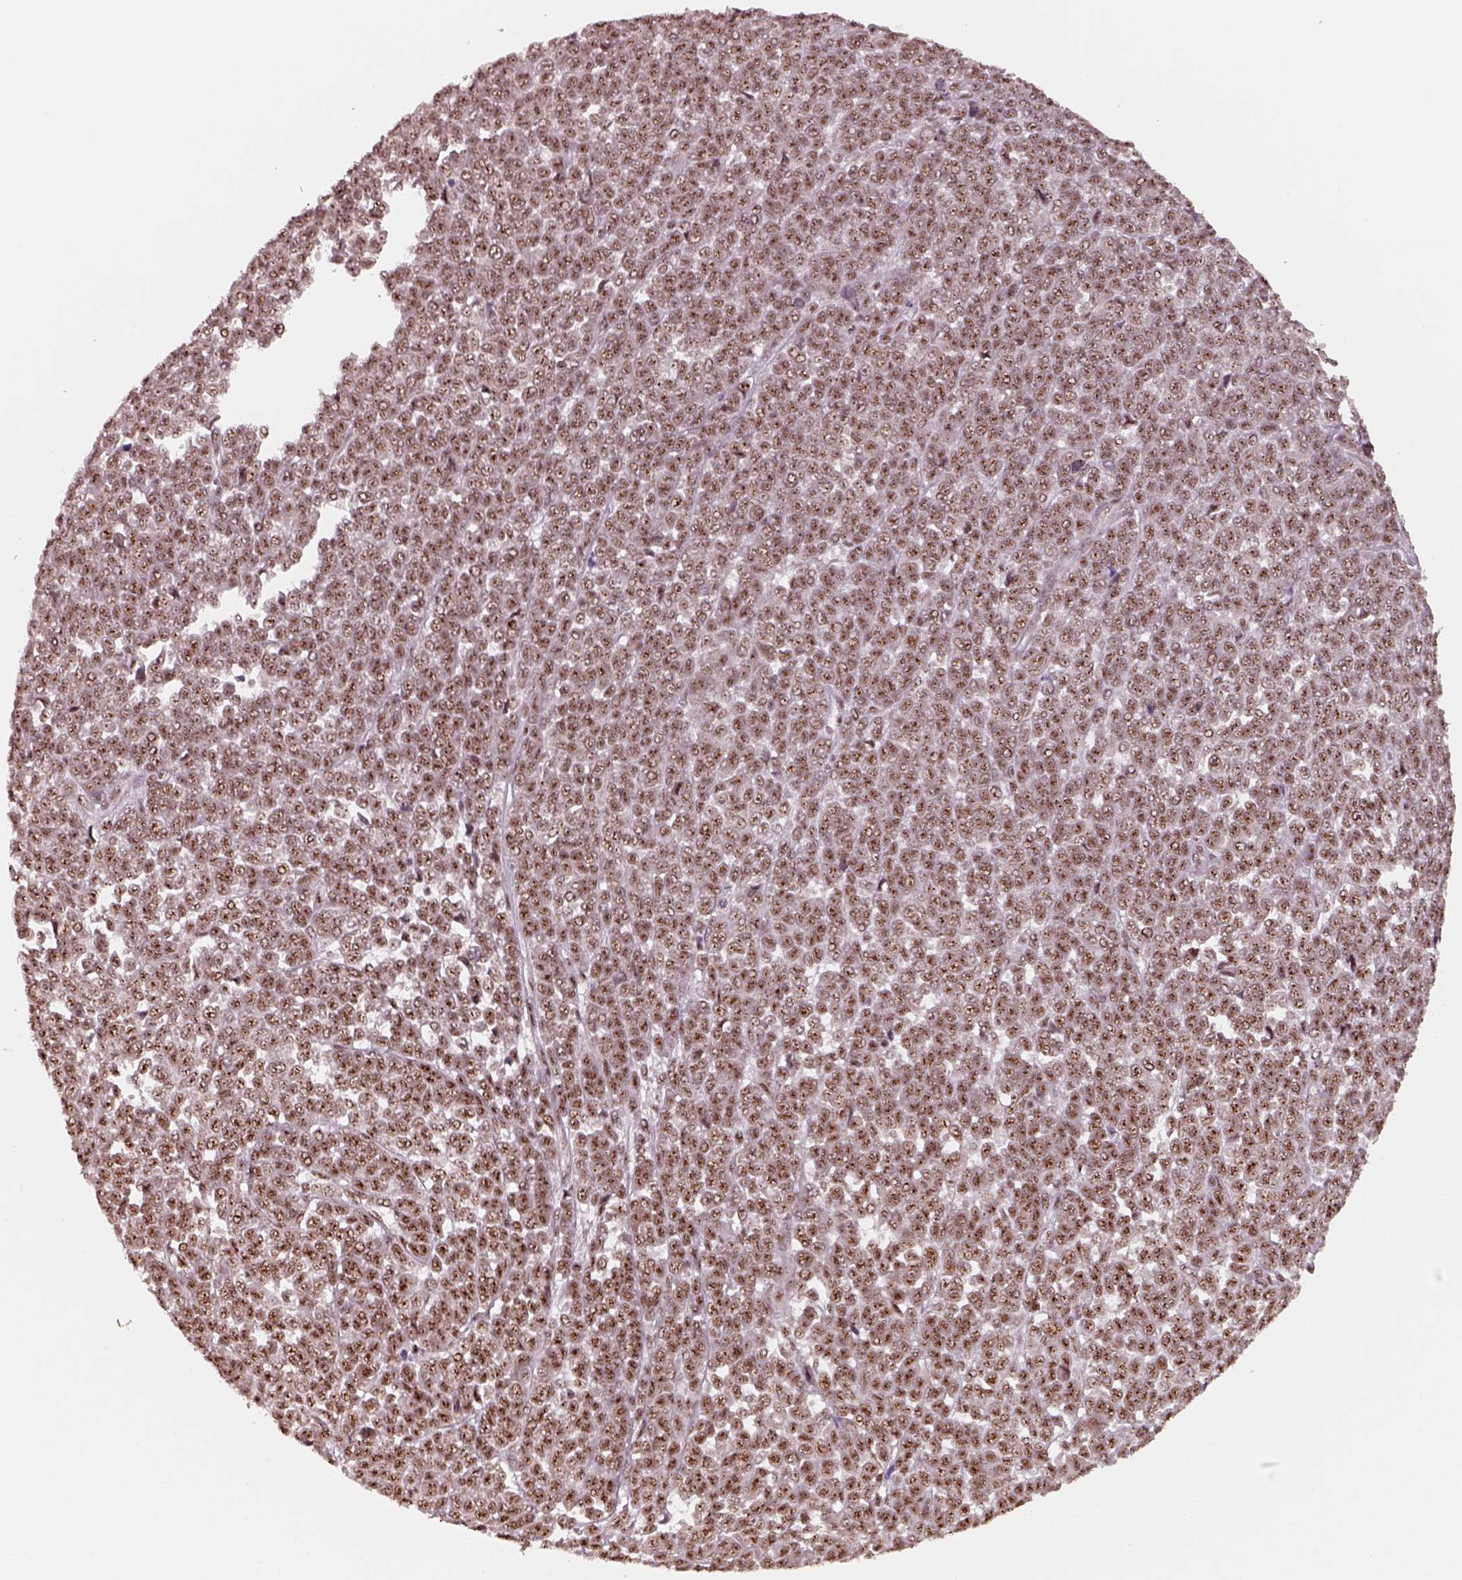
{"staining": {"intensity": "moderate", "quantity": ">75%", "location": "nuclear"}, "tissue": "melanoma", "cell_type": "Tumor cells", "image_type": "cancer", "snomed": [{"axis": "morphology", "description": "Malignant melanoma, NOS"}, {"axis": "topography", "description": "Skin"}], "caption": "Melanoma stained for a protein shows moderate nuclear positivity in tumor cells.", "gene": "ATXN7L3", "patient": {"sex": "female", "age": 95}}